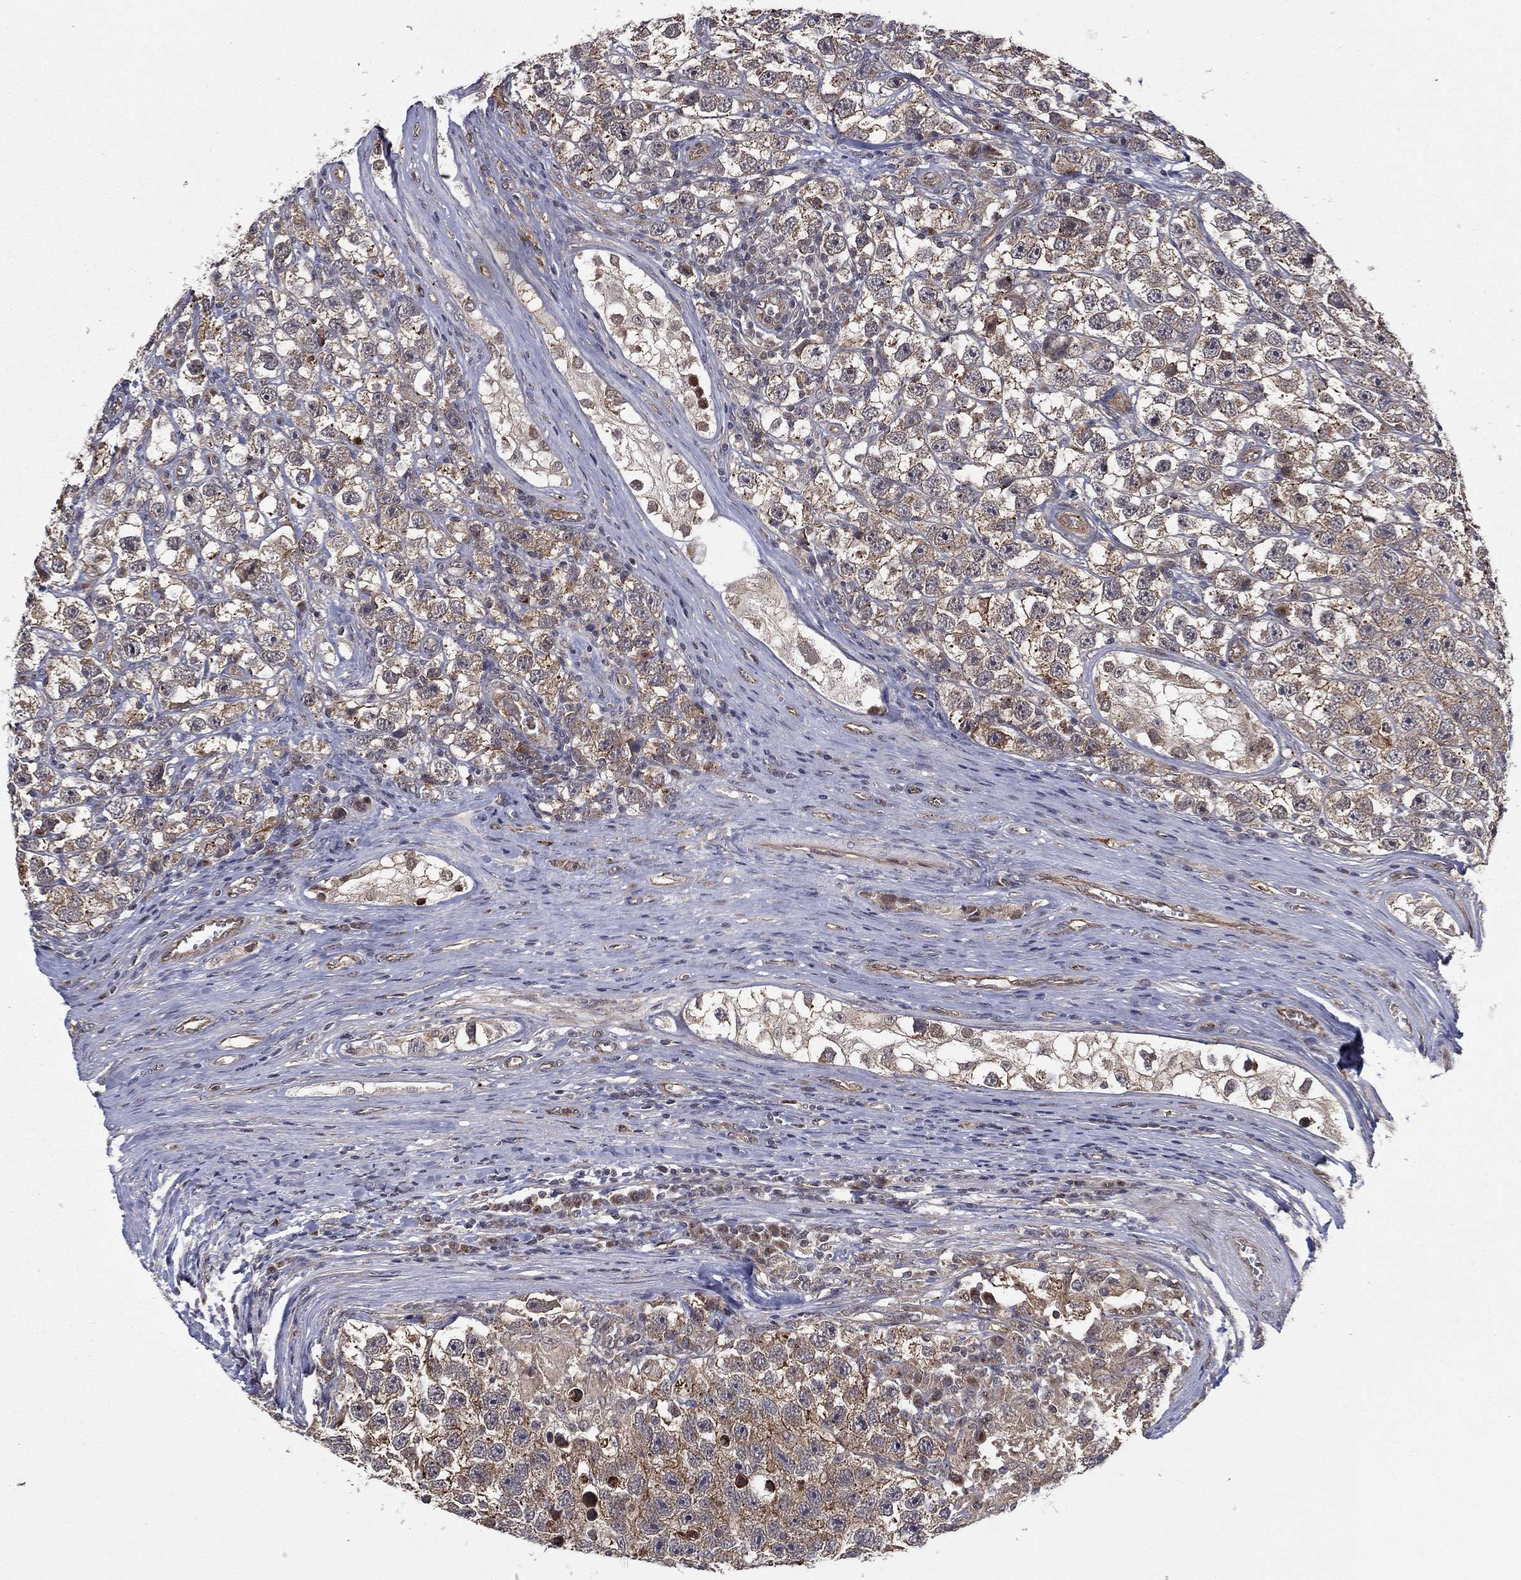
{"staining": {"intensity": "moderate", "quantity": "25%-75%", "location": "cytoplasmic/membranous"}, "tissue": "testis cancer", "cell_type": "Tumor cells", "image_type": "cancer", "snomed": [{"axis": "morphology", "description": "Seminoma, NOS"}, {"axis": "topography", "description": "Testis"}], "caption": "Protein expression analysis of human testis seminoma reveals moderate cytoplasmic/membranous positivity in about 25%-75% of tumor cells.", "gene": "UACA", "patient": {"sex": "male", "age": 26}}